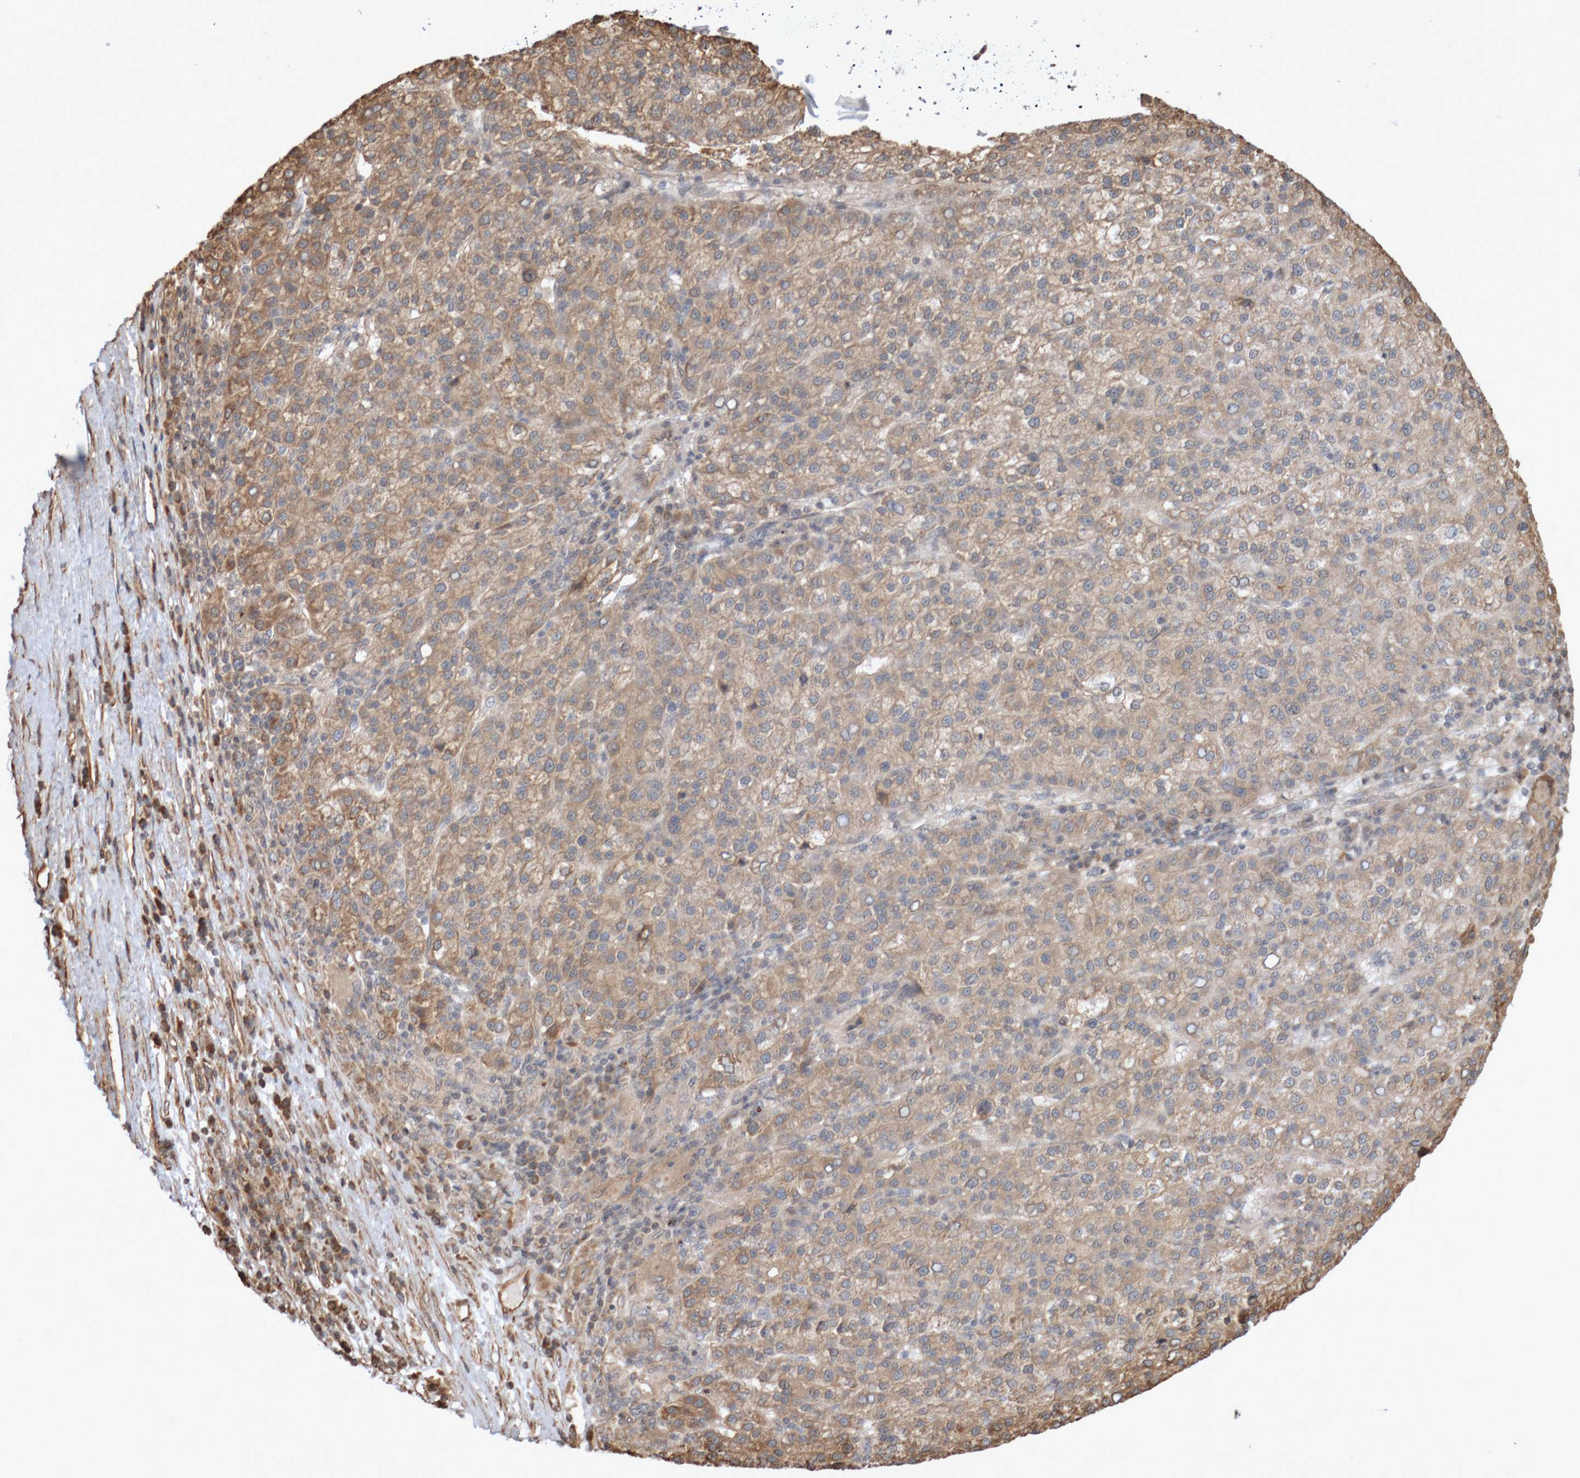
{"staining": {"intensity": "weak", "quantity": ">75%", "location": "cytoplasmic/membranous"}, "tissue": "liver cancer", "cell_type": "Tumor cells", "image_type": "cancer", "snomed": [{"axis": "morphology", "description": "Carcinoma, Hepatocellular, NOS"}, {"axis": "topography", "description": "Liver"}], "caption": "Tumor cells demonstrate low levels of weak cytoplasmic/membranous positivity in about >75% of cells in liver cancer.", "gene": "DPH7", "patient": {"sex": "female", "age": 58}}